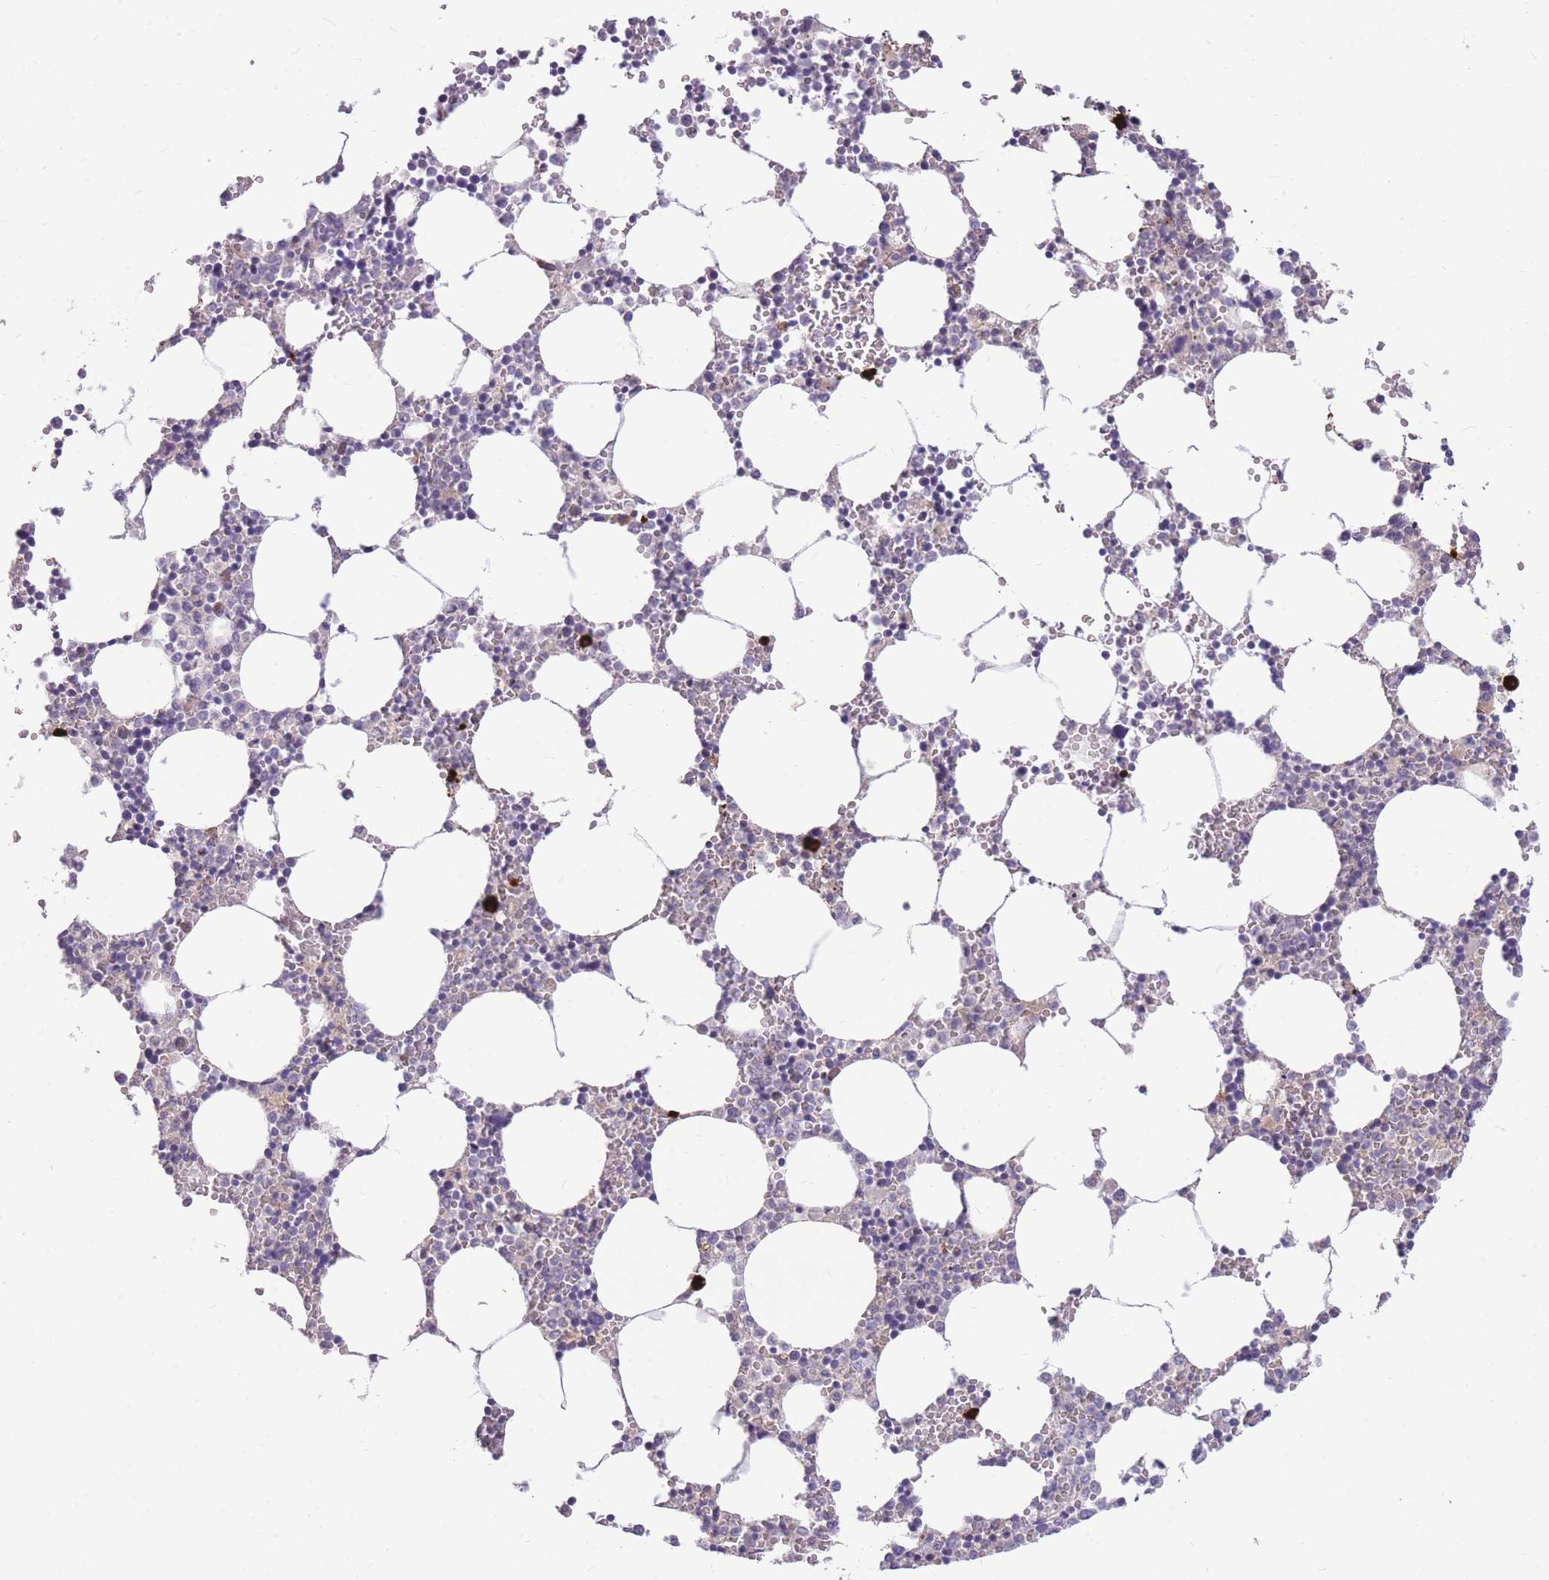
{"staining": {"intensity": "strong", "quantity": "<25%", "location": "cytoplasmic/membranous"}, "tissue": "bone marrow", "cell_type": "Hematopoietic cells", "image_type": "normal", "snomed": [{"axis": "morphology", "description": "Normal tissue, NOS"}, {"axis": "topography", "description": "Bone marrow"}], "caption": "Bone marrow stained with a brown dye demonstrates strong cytoplasmic/membranous positive expression in approximately <25% of hematopoietic cells.", "gene": "TPSD1", "patient": {"sex": "female", "age": 64}}